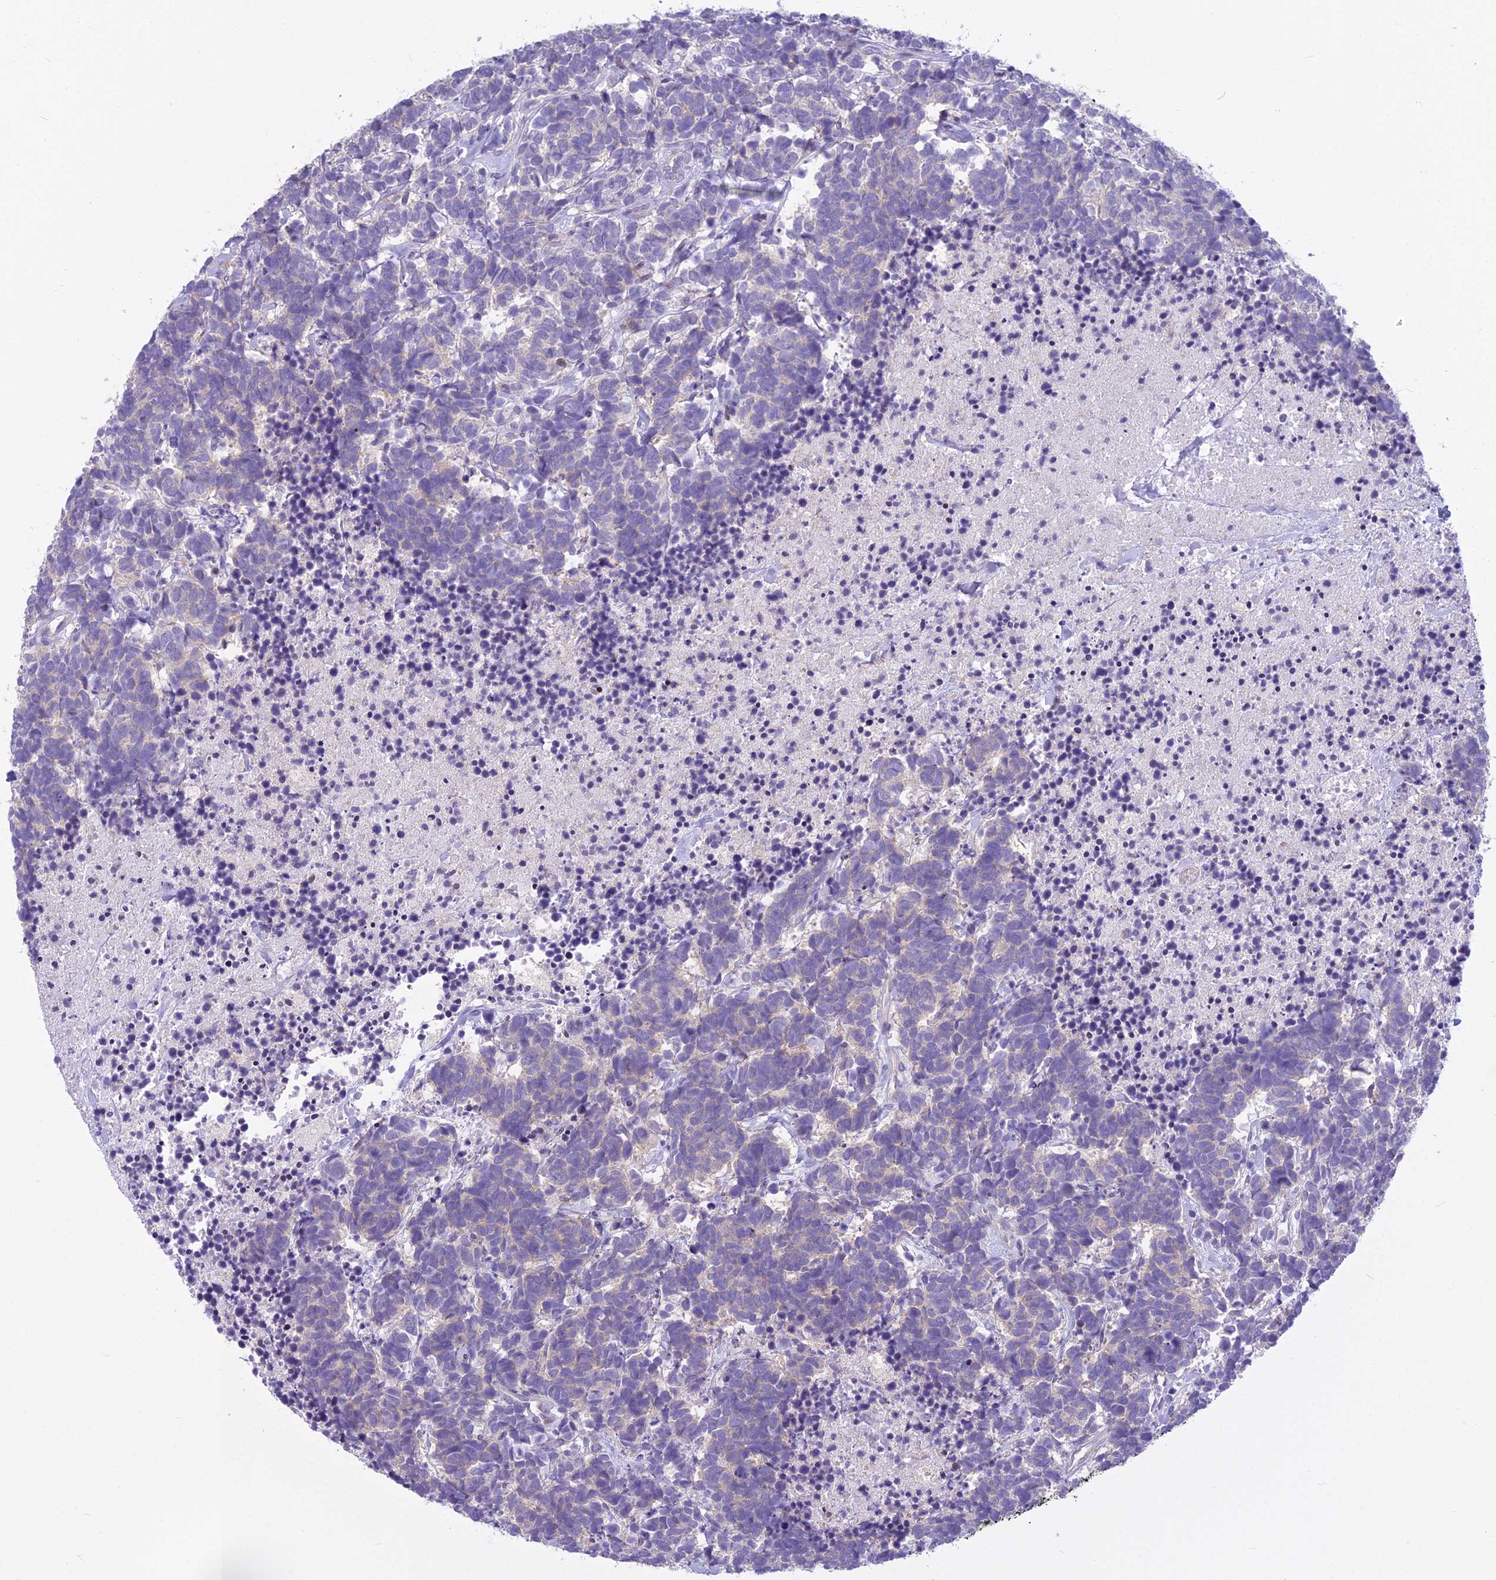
{"staining": {"intensity": "negative", "quantity": "none", "location": "none"}, "tissue": "carcinoid", "cell_type": "Tumor cells", "image_type": "cancer", "snomed": [{"axis": "morphology", "description": "Carcinoma, NOS"}, {"axis": "morphology", "description": "Carcinoid, malignant, NOS"}, {"axis": "topography", "description": "Prostate"}], "caption": "Micrograph shows no significant protein staining in tumor cells of carcinoid. (DAB immunohistochemistry (IHC) with hematoxylin counter stain).", "gene": "PCDHB14", "patient": {"sex": "male", "age": 57}}